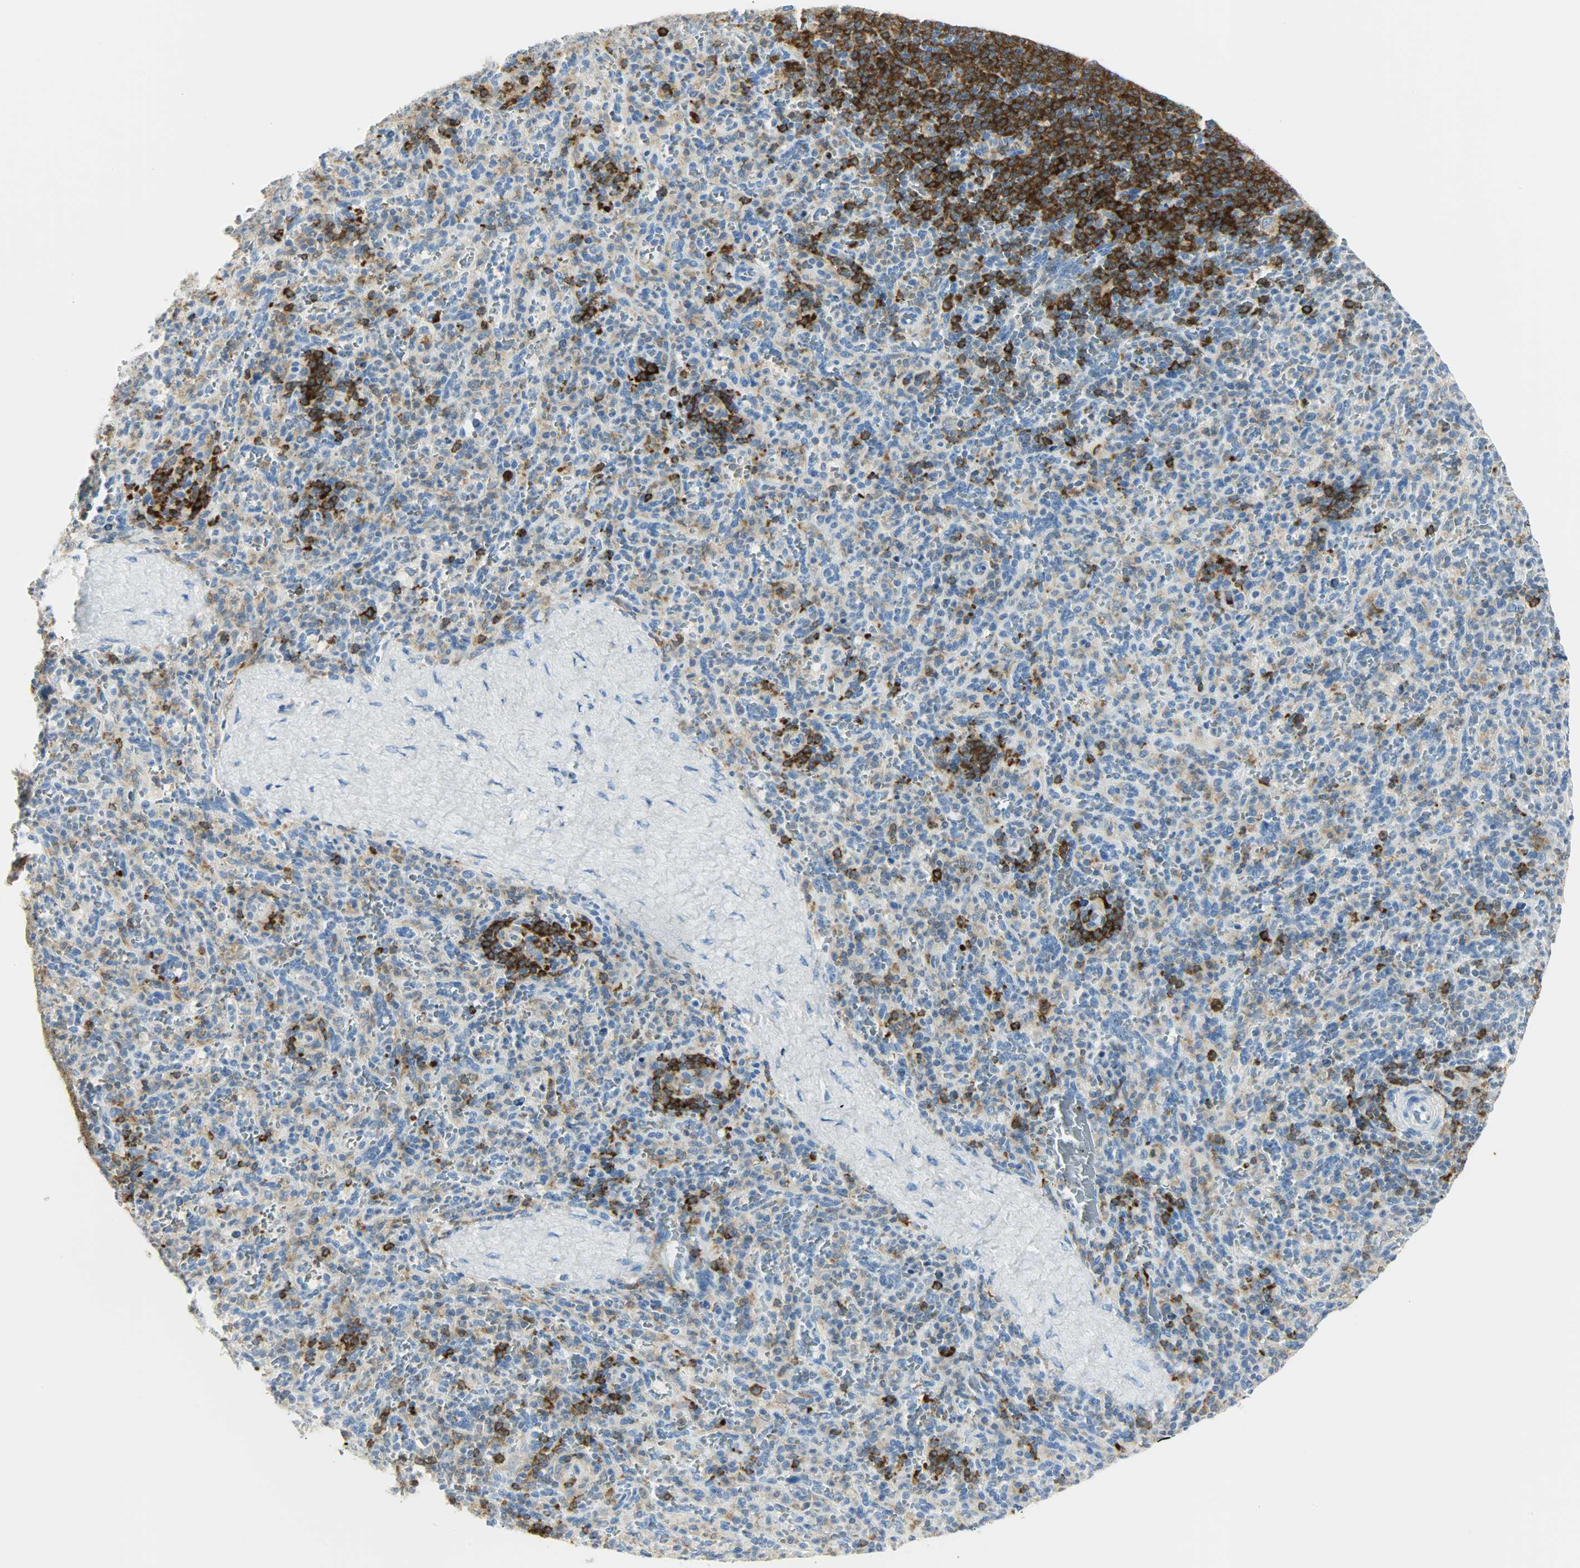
{"staining": {"intensity": "moderate", "quantity": "25%-75%", "location": "cytoplasmic/membranous"}, "tissue": "spleen", "cell_type": "Cells in red pulp", "image_type": "normal", "snomed": [{"axis": "morphology", "description": "Normal tissue, NOS"}, {"axis": "topography", "description": "Spleen"}], "caption": "Immunohistochemical staining of normal human spleen shows moderate cytoplasmic/membranous protein expression in about 25%-75% of cells in red pulp.", "gene": "PTPN6", "patient": {"sex": "male", "age": 36}}